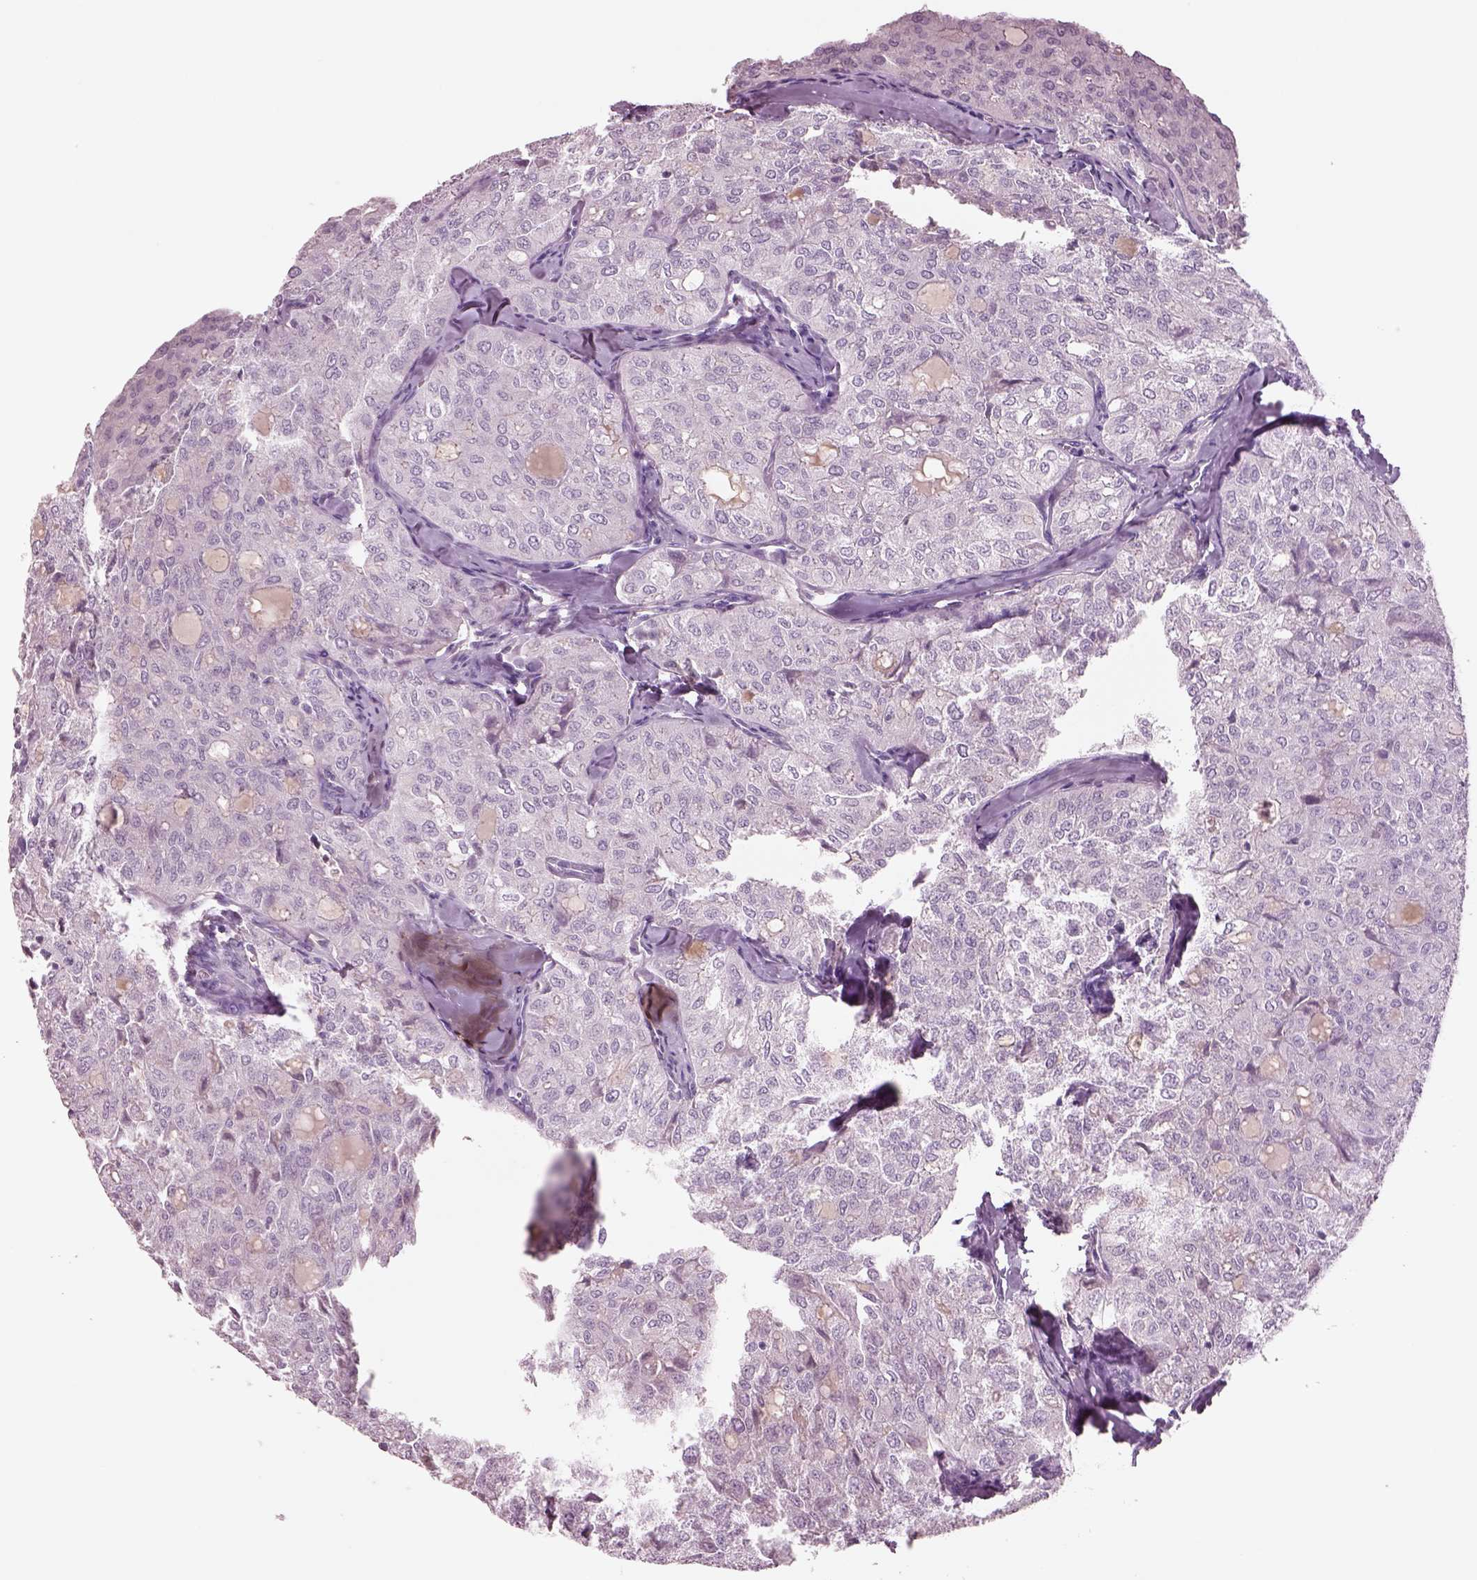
{"staining": {"intensity": "negative", "quantity": "none", "location": "none"}, "tissue": "thyroid cancer", "cell_type": "Tumor cells", "image_type": "cancer", "snomed": [{"axis": "morphology", "description": "Follicular adenoma carcinoma, NOS"}, {"axis": "topography", "description": "Thyroid gland"}], "caption": "High magnification brightfield microscopy of follicular adenoma carcinoma (thyroid) stained with DAB (brown) and counterstained with hematoxylin (blue): tumor cells show no significant expression.", "gene": "IGLL1", "patient": {"sex": "male", "age": 75}}